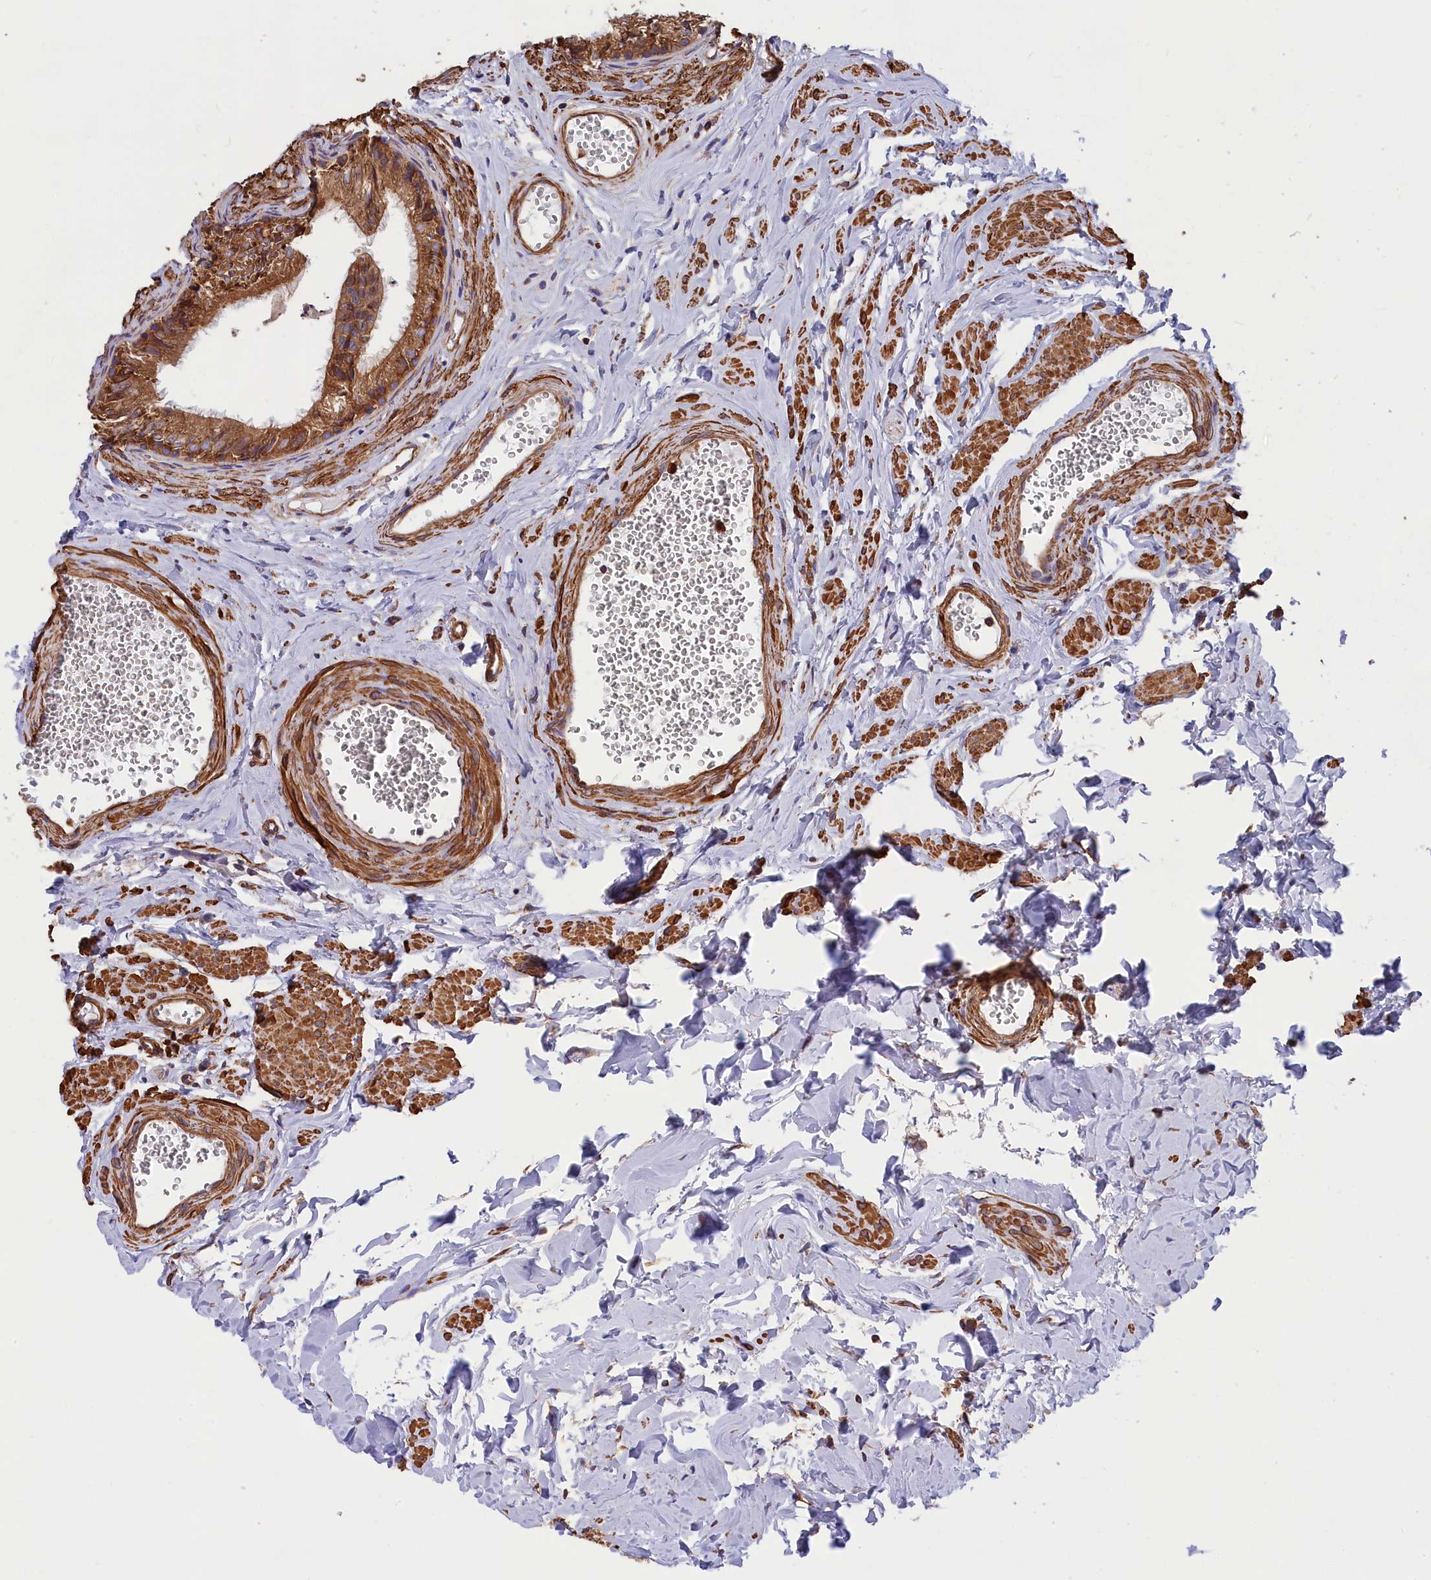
{"staining": {"intensity": "strong", "quantity": ">75%", "location": "cytoplasmic/membranous"}, "tissue": "epididymis", "cell_type": "Glandular cells", "image_type": "normal", "snomed": [{"axis": "morphology", "description": "Normal tissue, NOS"}, {"axis": "topography", "description": "Epididymis"}], "caption": "The image exhibits staining of benign epididymis, revealing strong cytoplasmic/membranous protein staining (brown color) within glandular cells. The protein of interest is shown in brown color, while the nuclei are stained blue.", "gene": "GYS1", "patient": {"sex": "male", "age": 36}}